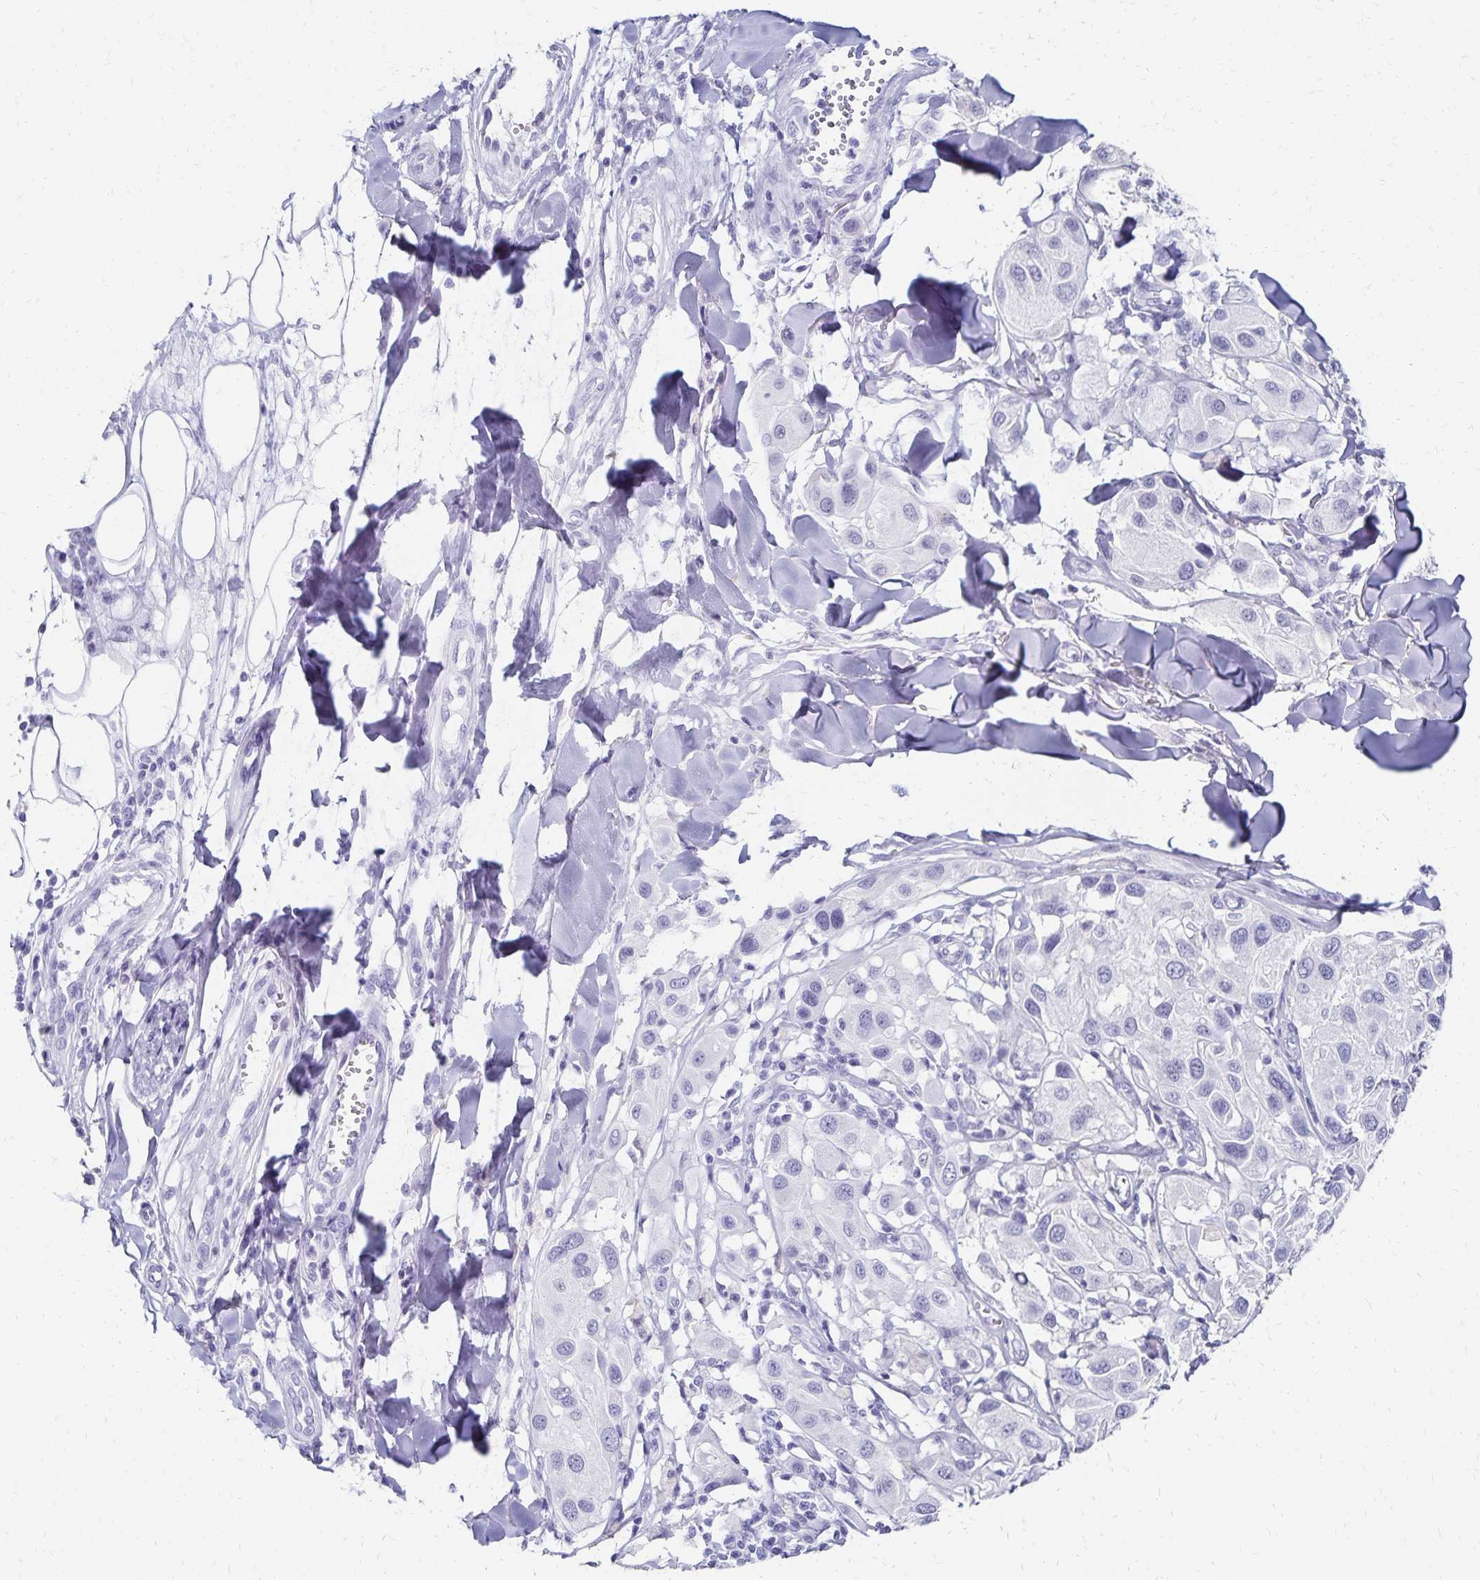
{"staining": {"intensity": "negative", "quantity": "none", "location": "none"}, "tissue": "melanoma", "cell_type": "Tumor cells", "image_type": "cancer", "snomed": [{"axis": "morphology", "description": "Malignant melanoma, Metastatic site"}, {"axis": "topography", "description": "Skin"}], "caption": "High power microscopy image of an immunohistochemistry photomicrograph of malignant melanoma (metastatic site), revealing no significant positivity in tumor cells.", "gene": "GIP", "patient": {"sex": "male", "age": 41}}